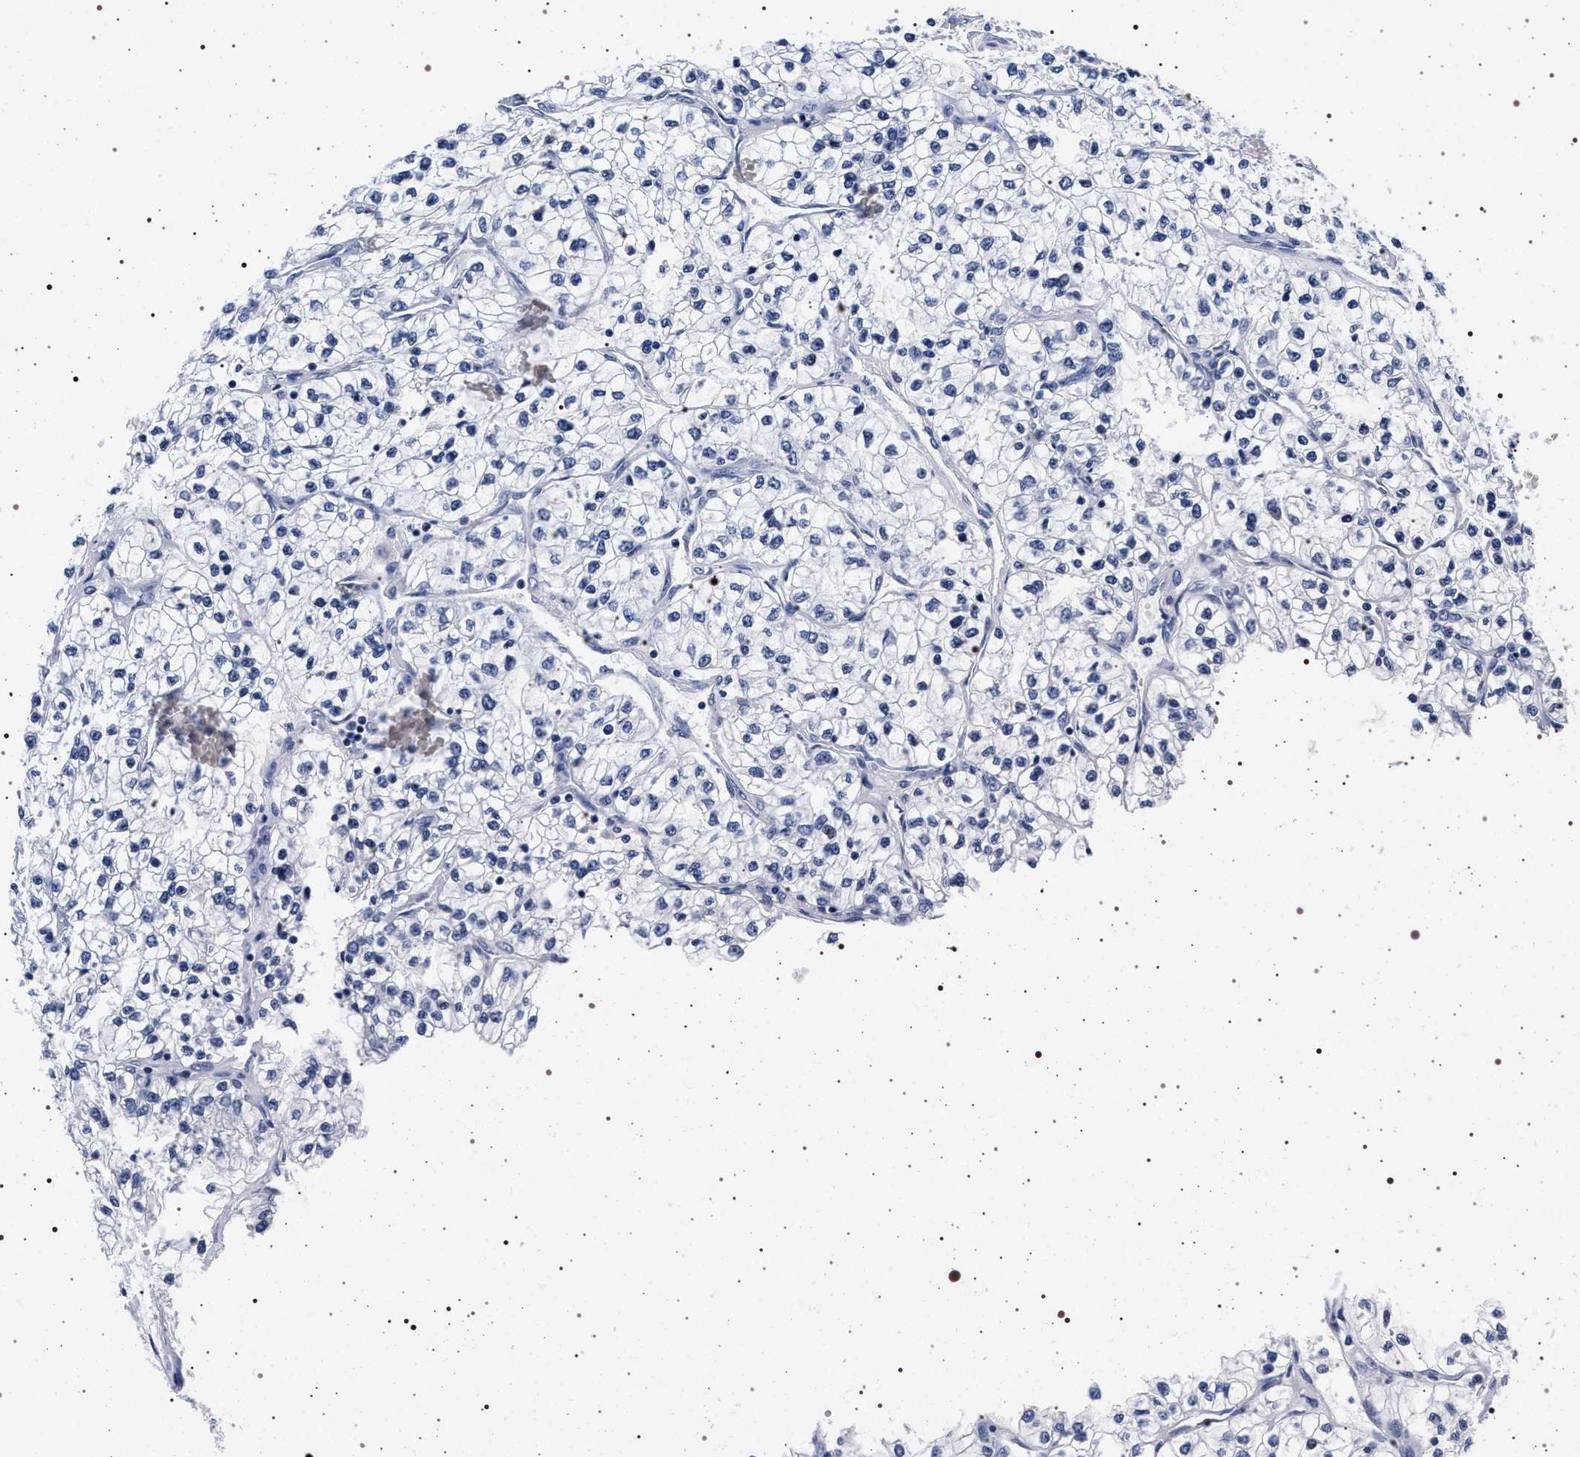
{"staining": {"intensity": "negative", "quantity": "none", "location": "none"}, "tissue": "renal cancer", "cell_type": "Tumor cells", "image_type": "cancer", "snomed": [{"axis": "morphology", "description": "Adenocarcinoma, NOS"}, {"axis": "topography", "description": "Kidney"}], "caption": "Tumor cells show no significant protein positivity in renal adenocarcinoma.", "gene": "SYN1", "patient": {"sex": "female", "age": 57}}